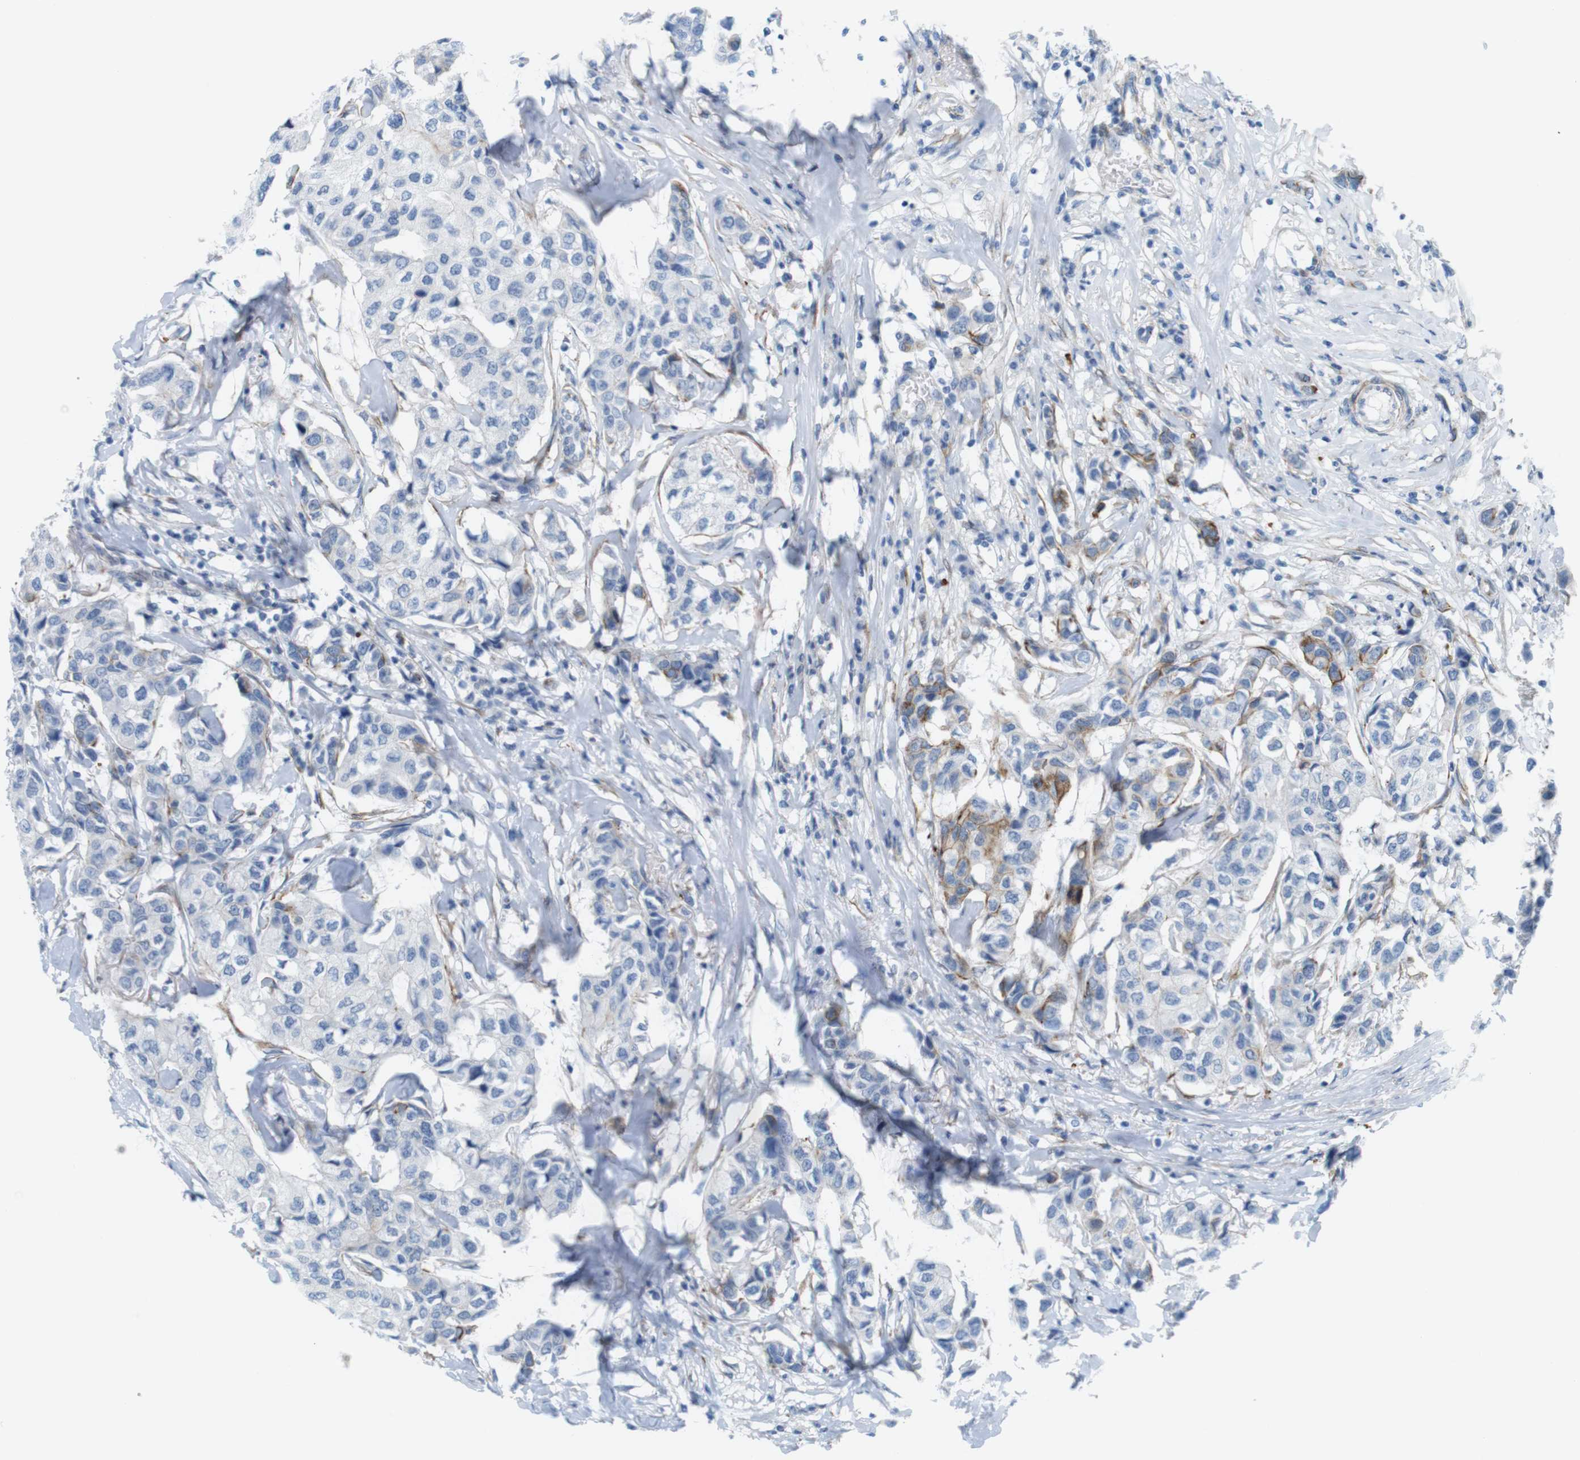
{"staining": {"intensity": "moderate", "quantity": "<25%", "location": "cytoplasmic/membranous"}, "tissue": "breast cancer", "cell_type": "Tumor cells", "image_type": "cancer", "snomed": [{"axis": "morphology", "description": "Duct carcinoma"}, {"axis": "topography", "description": "Breast"}], "caption": "DAB (3,3'-diaminobenzidine) immunohistochemical staining of breast cancer reveals moderate cytoplasmic/membranous protein staining in about <25% of tumor cells. The protein of interest is shown in brown color, while the nuclei are stained blue.", "gene": "MYH9", "patient": {"sex": "female", "age": 80}}